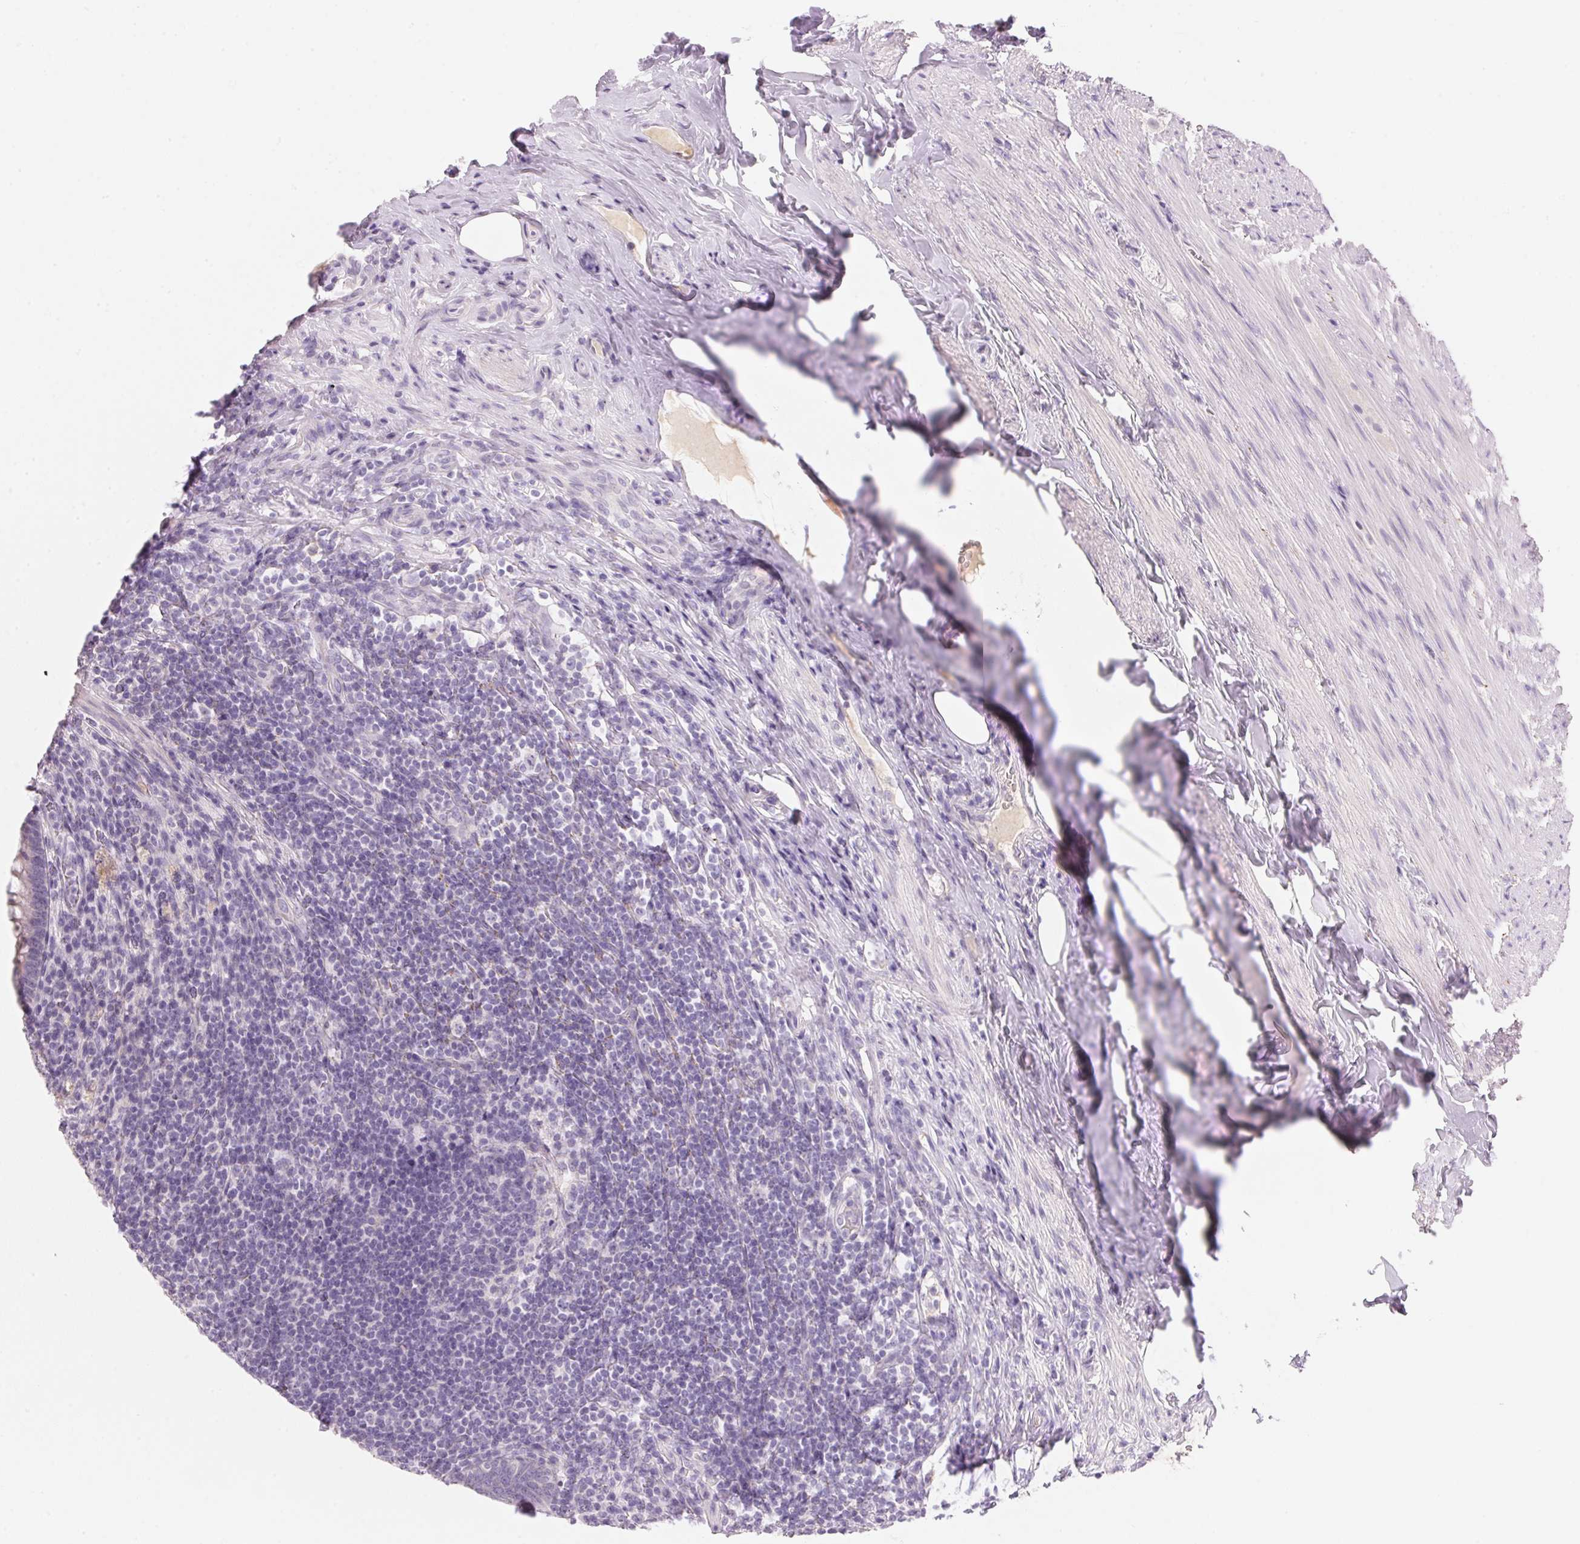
{"staining": {"intensity": "negative", "quantity": "none", "location": "none"}, "tissue": "appendix", "cell_type": "Glandular cells", "image_type": "normal", "snomed": [{"axis": "morphology", "description": "Normal tissue, NOS"}, {"axis": "topography", "description": "Appendix"}], "caption": "Immunohistochemistry of unremarkable appendix displays no staining in glandular cells.", "gene": "CYP11B1", "patient": {"sex": "male", "age": 47}}